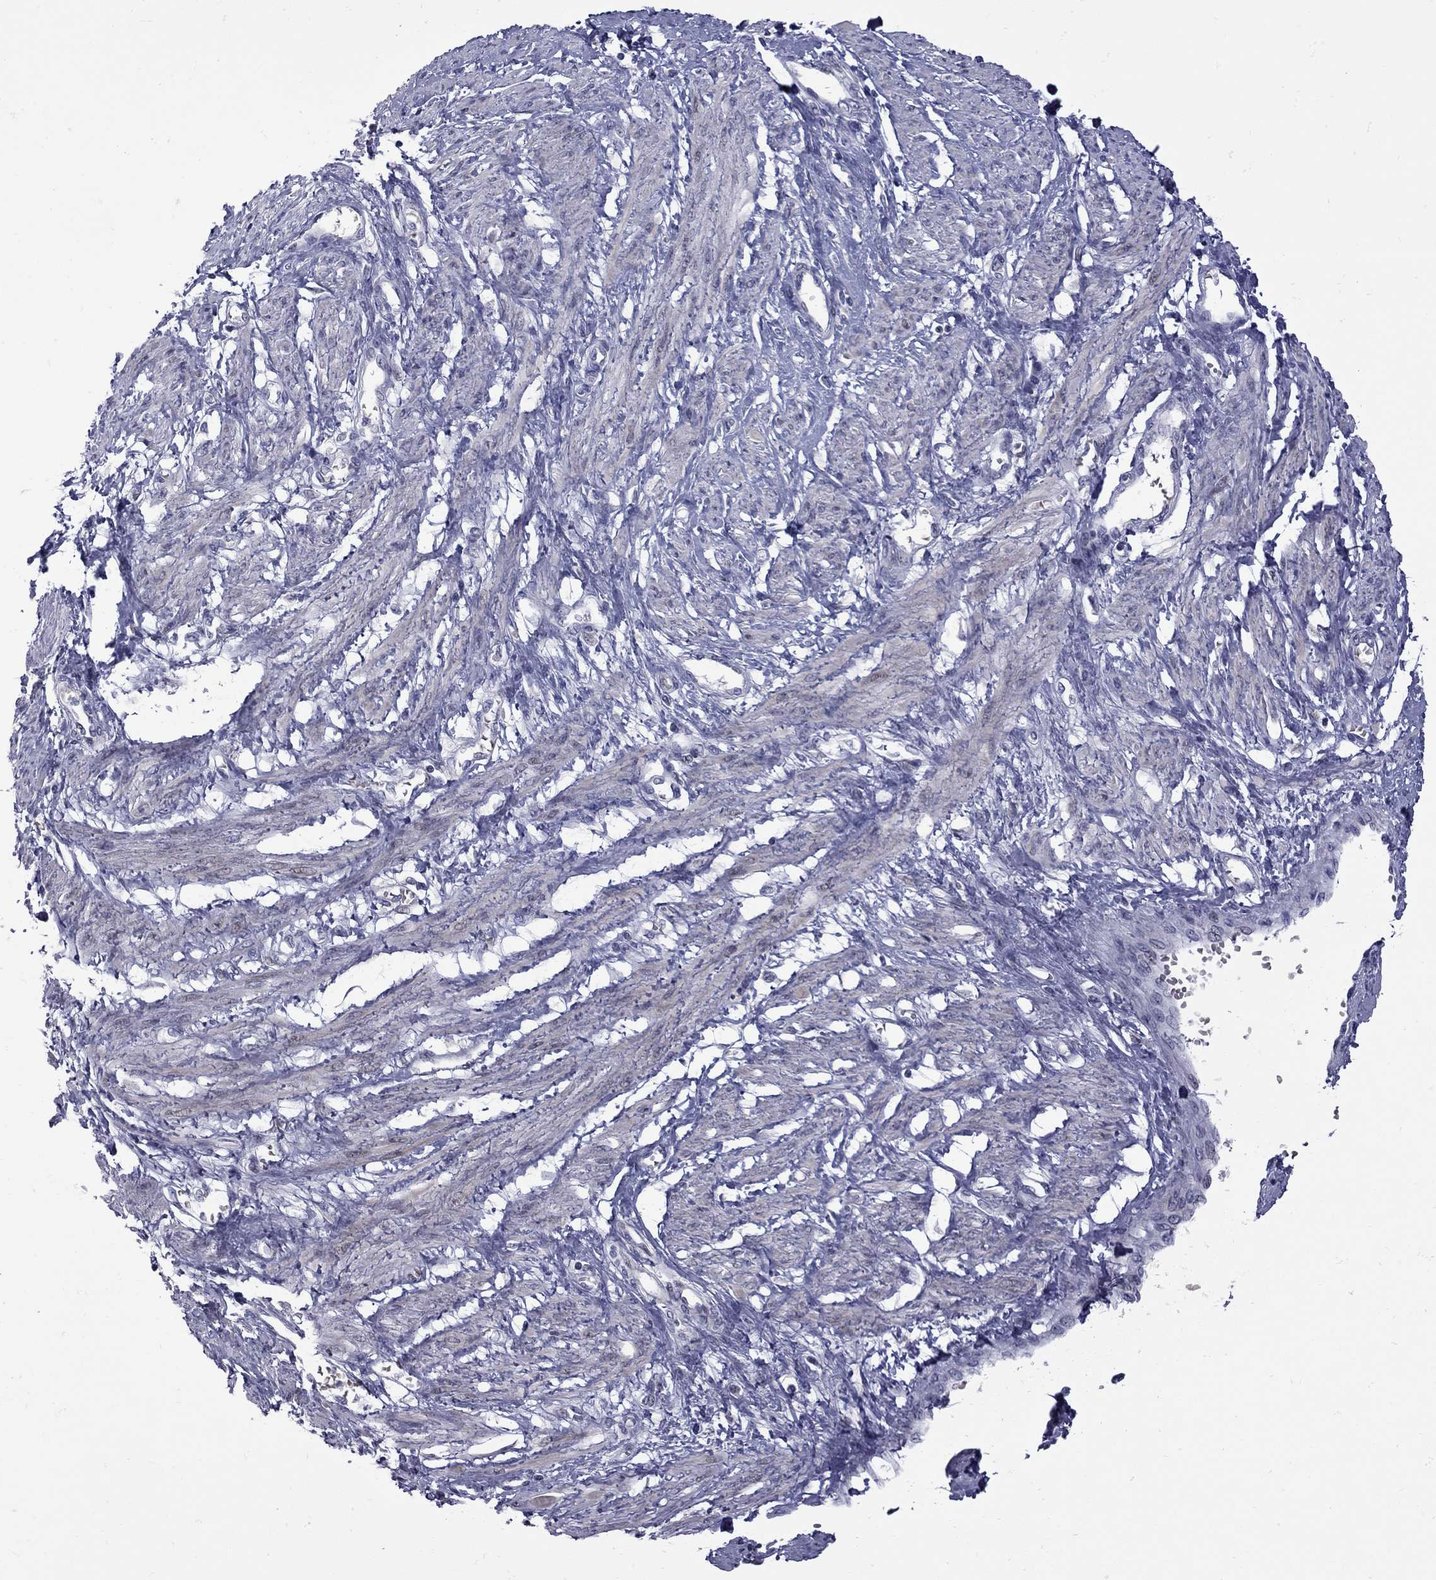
{"staining": {"intensity": "negative", "quantity": "none", "location": "none"}, "tissue": "smooth muscle", "cell_type": "Smooth muscle cells", "image_type": "normal", "snomed": [{"axis": "morphology", "description": "Normal tissue, NOS"}, {"axis": "topography", "description": "Smooth muscle"}, {"axis": "topography", "description": "Uterus"}], "caption": "Smooth muscle was stained to show a protein in brown. There is no significant positivity in smooth muscle cells. (Immunohistochemistry, brightfield microscopy, high magnification).", "gene": "NRARP", "patient": {"sex": "female", "age": 39}}